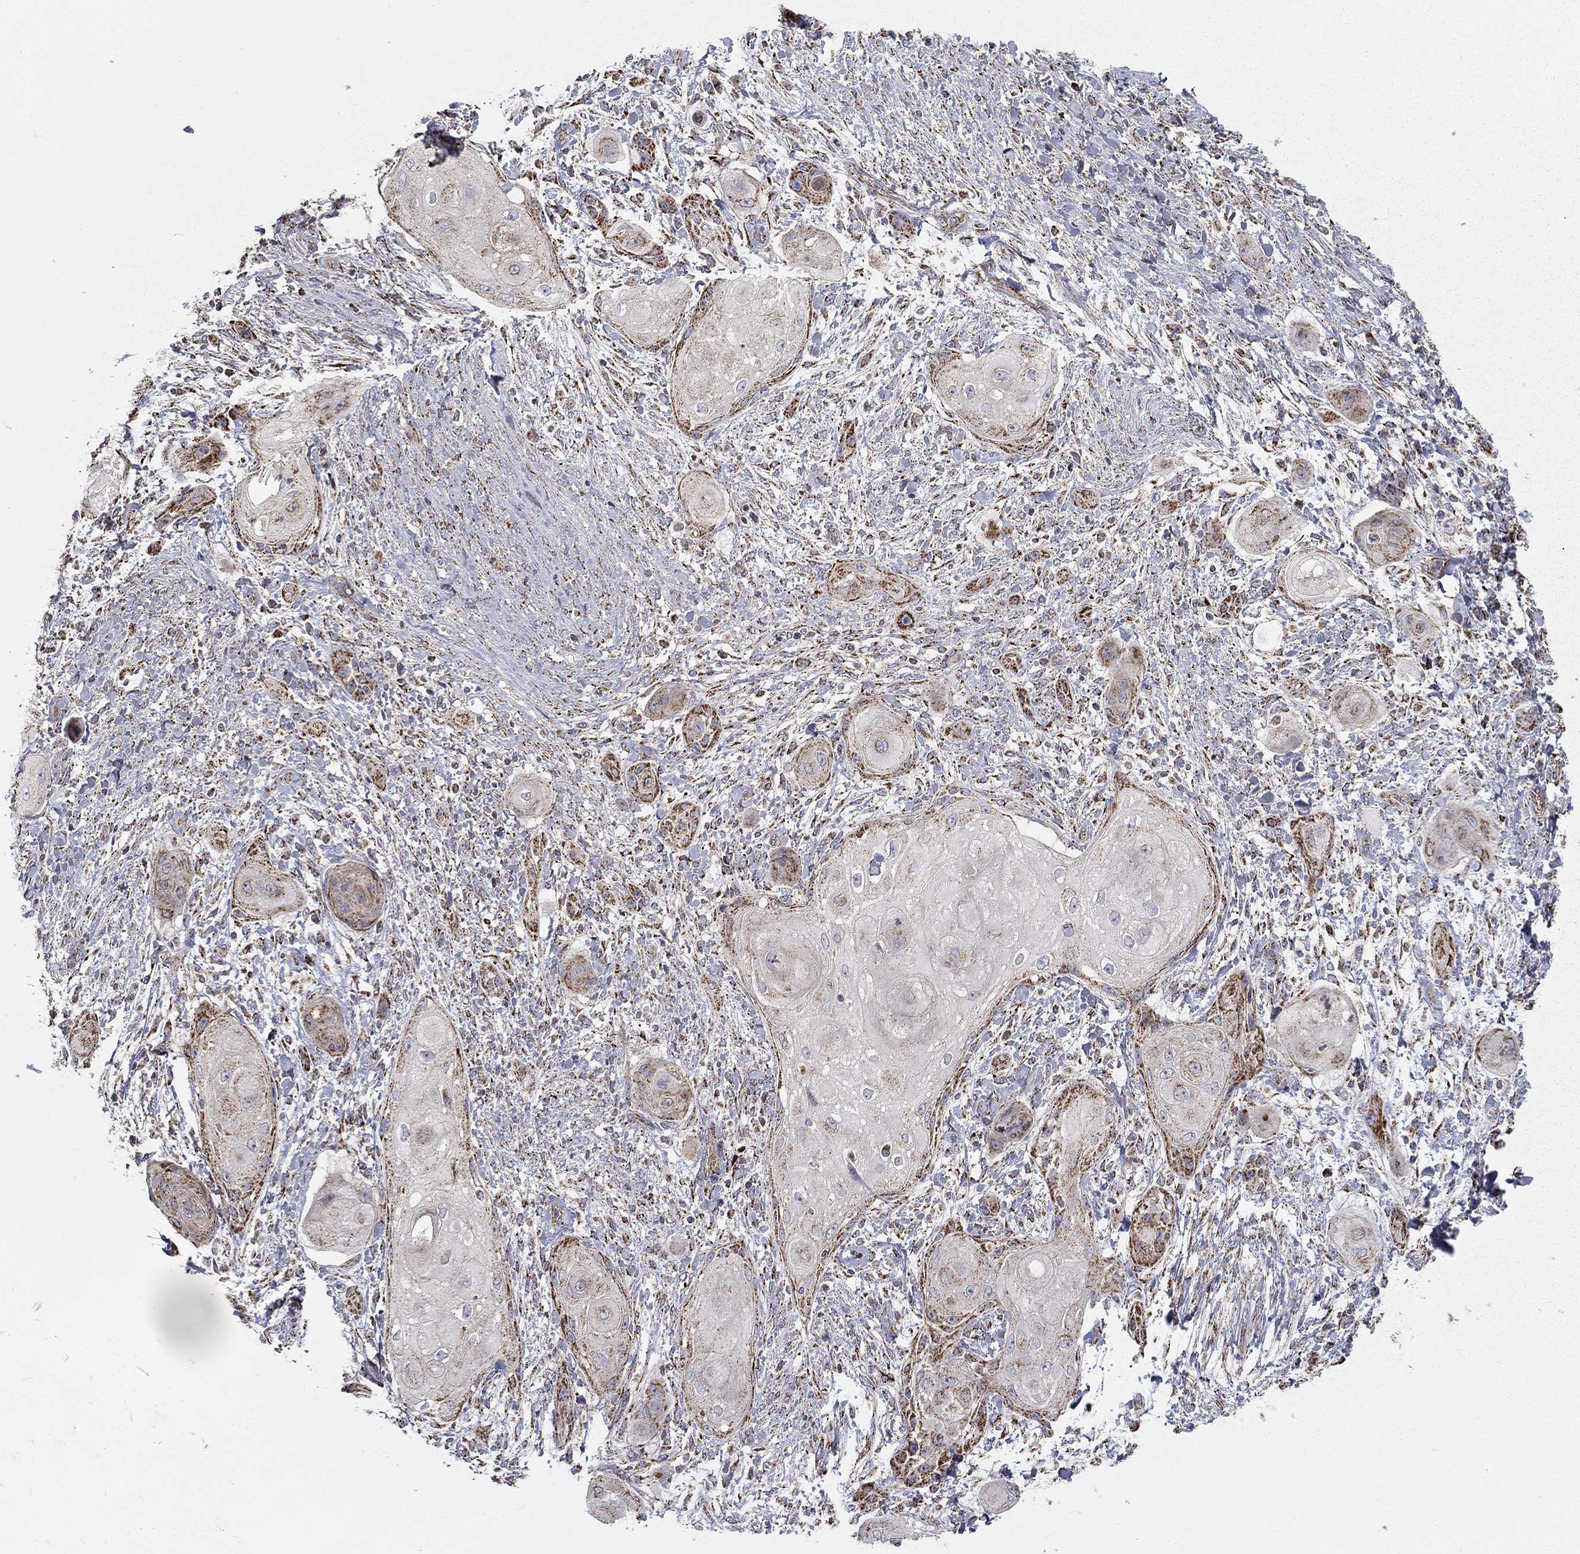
{"staining": {"intensity": "strong", "quantity": "25%-75%", "location": "cytoplasmic/membranous"}, "tissue": "skin cancer", "cell_type": "Tumor cells", "image_type": "cancer", "snomed": [{"axis": "morphology", "description": "Squamous cell carcinoma, NOS"}, {"axis": "topography", "description": "Skin"}], "caption": "The photomicrograph shows a brown stain indicating the presence of a protein in the cytoplasmic/membranous of tumor cells in skin squamous cell carcinoma.", "gene": "GCSH", "patient": {"sex": "male", "age": 62}}